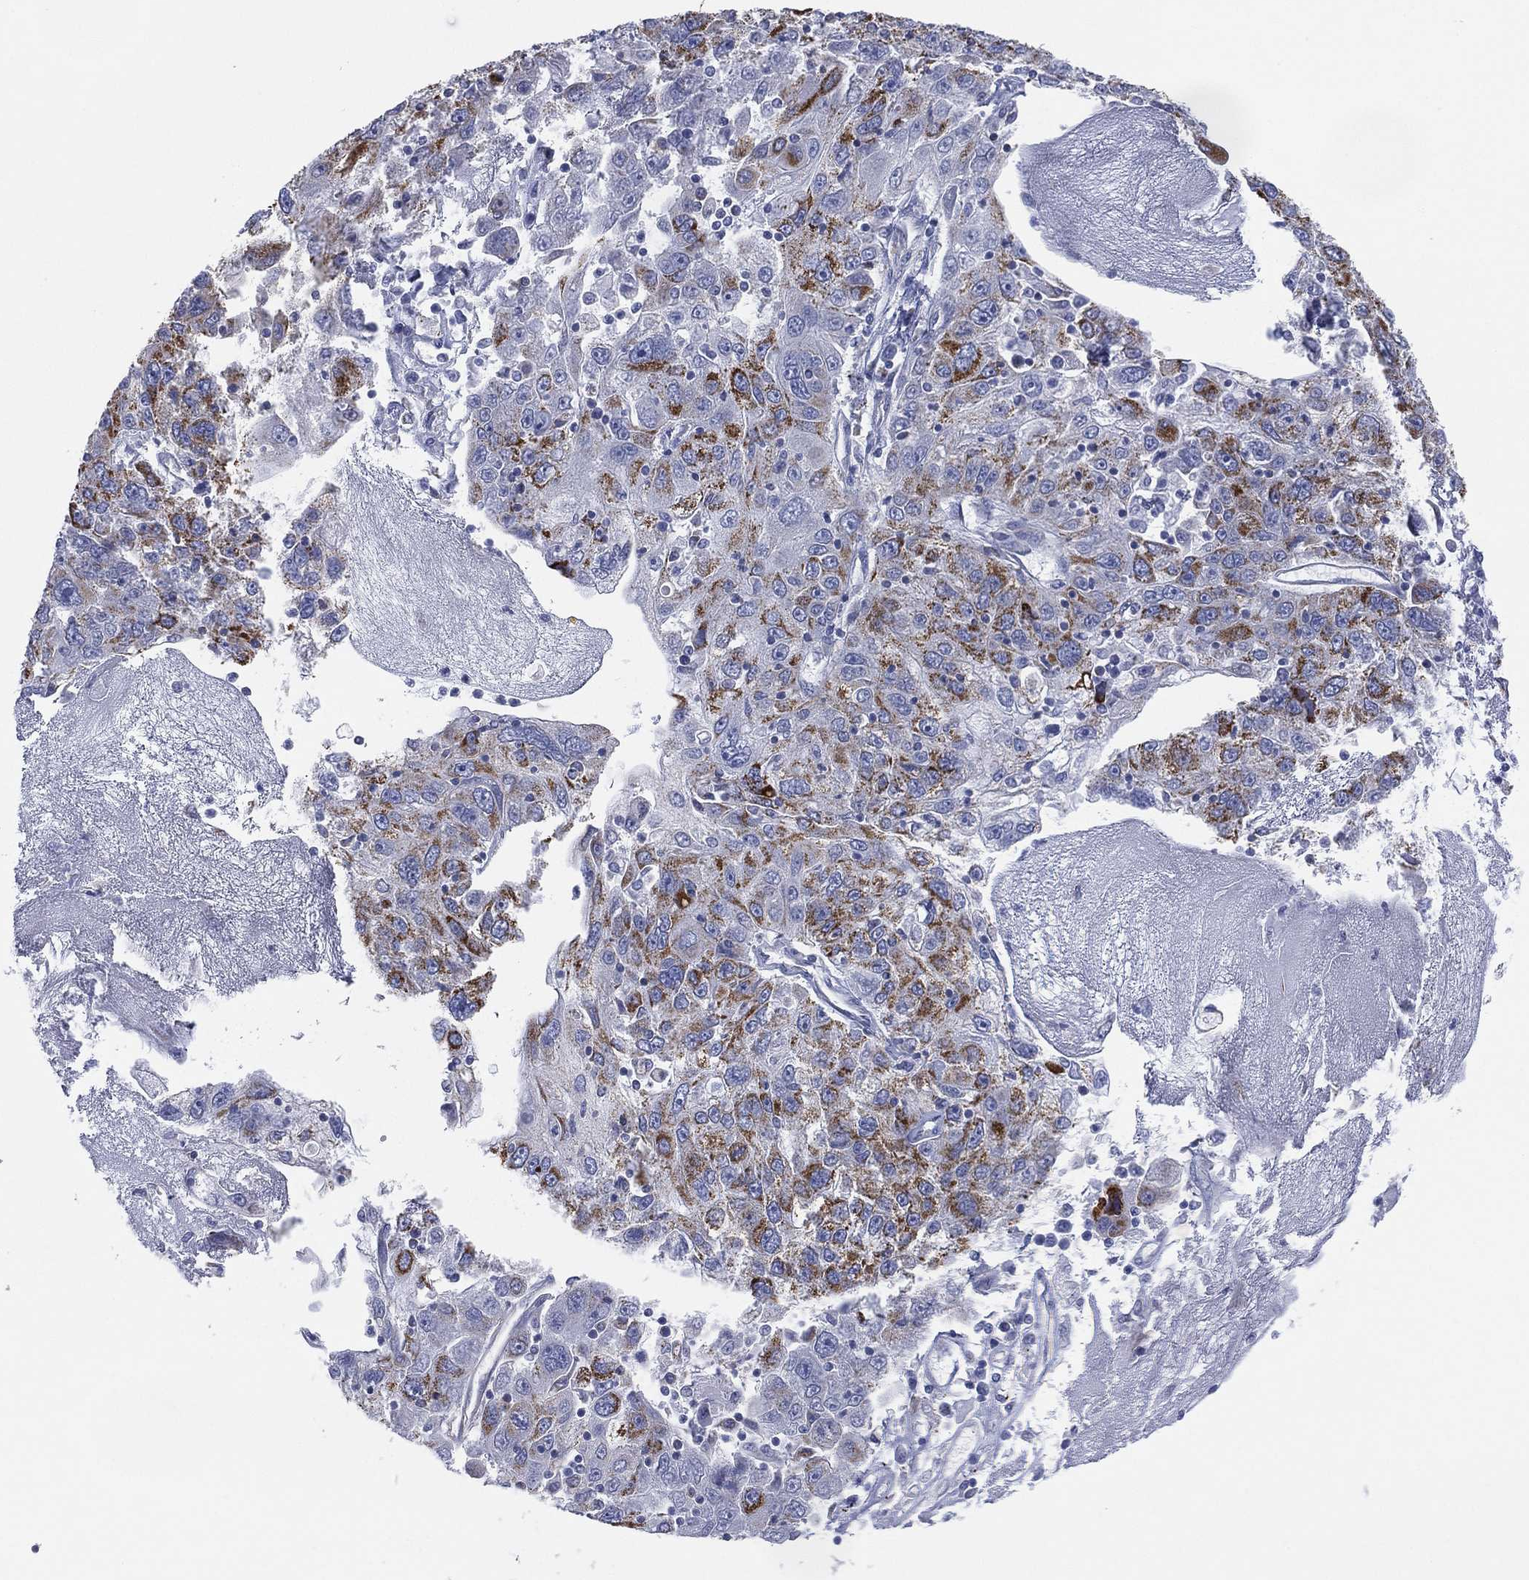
{"staining": {"intensity": "strong", "quantity": "<25%", "location": "cytoplasmic/membranous"}, "tissue": "stomach cancer", "cell_type": "Tumor cells", "image_type": "cancer", "snomed": [{"axis": "morphology", "description": "Adenocarcinoma, NOS"}, {"axis": "topography", "description": "Stomach"}], "caption": "Adenocarcinoma (stomach) stained with a protein marker reveals strong staining in tumor cells.", "gene": "INA", "patient": {"sex": "male", "age": 56}}